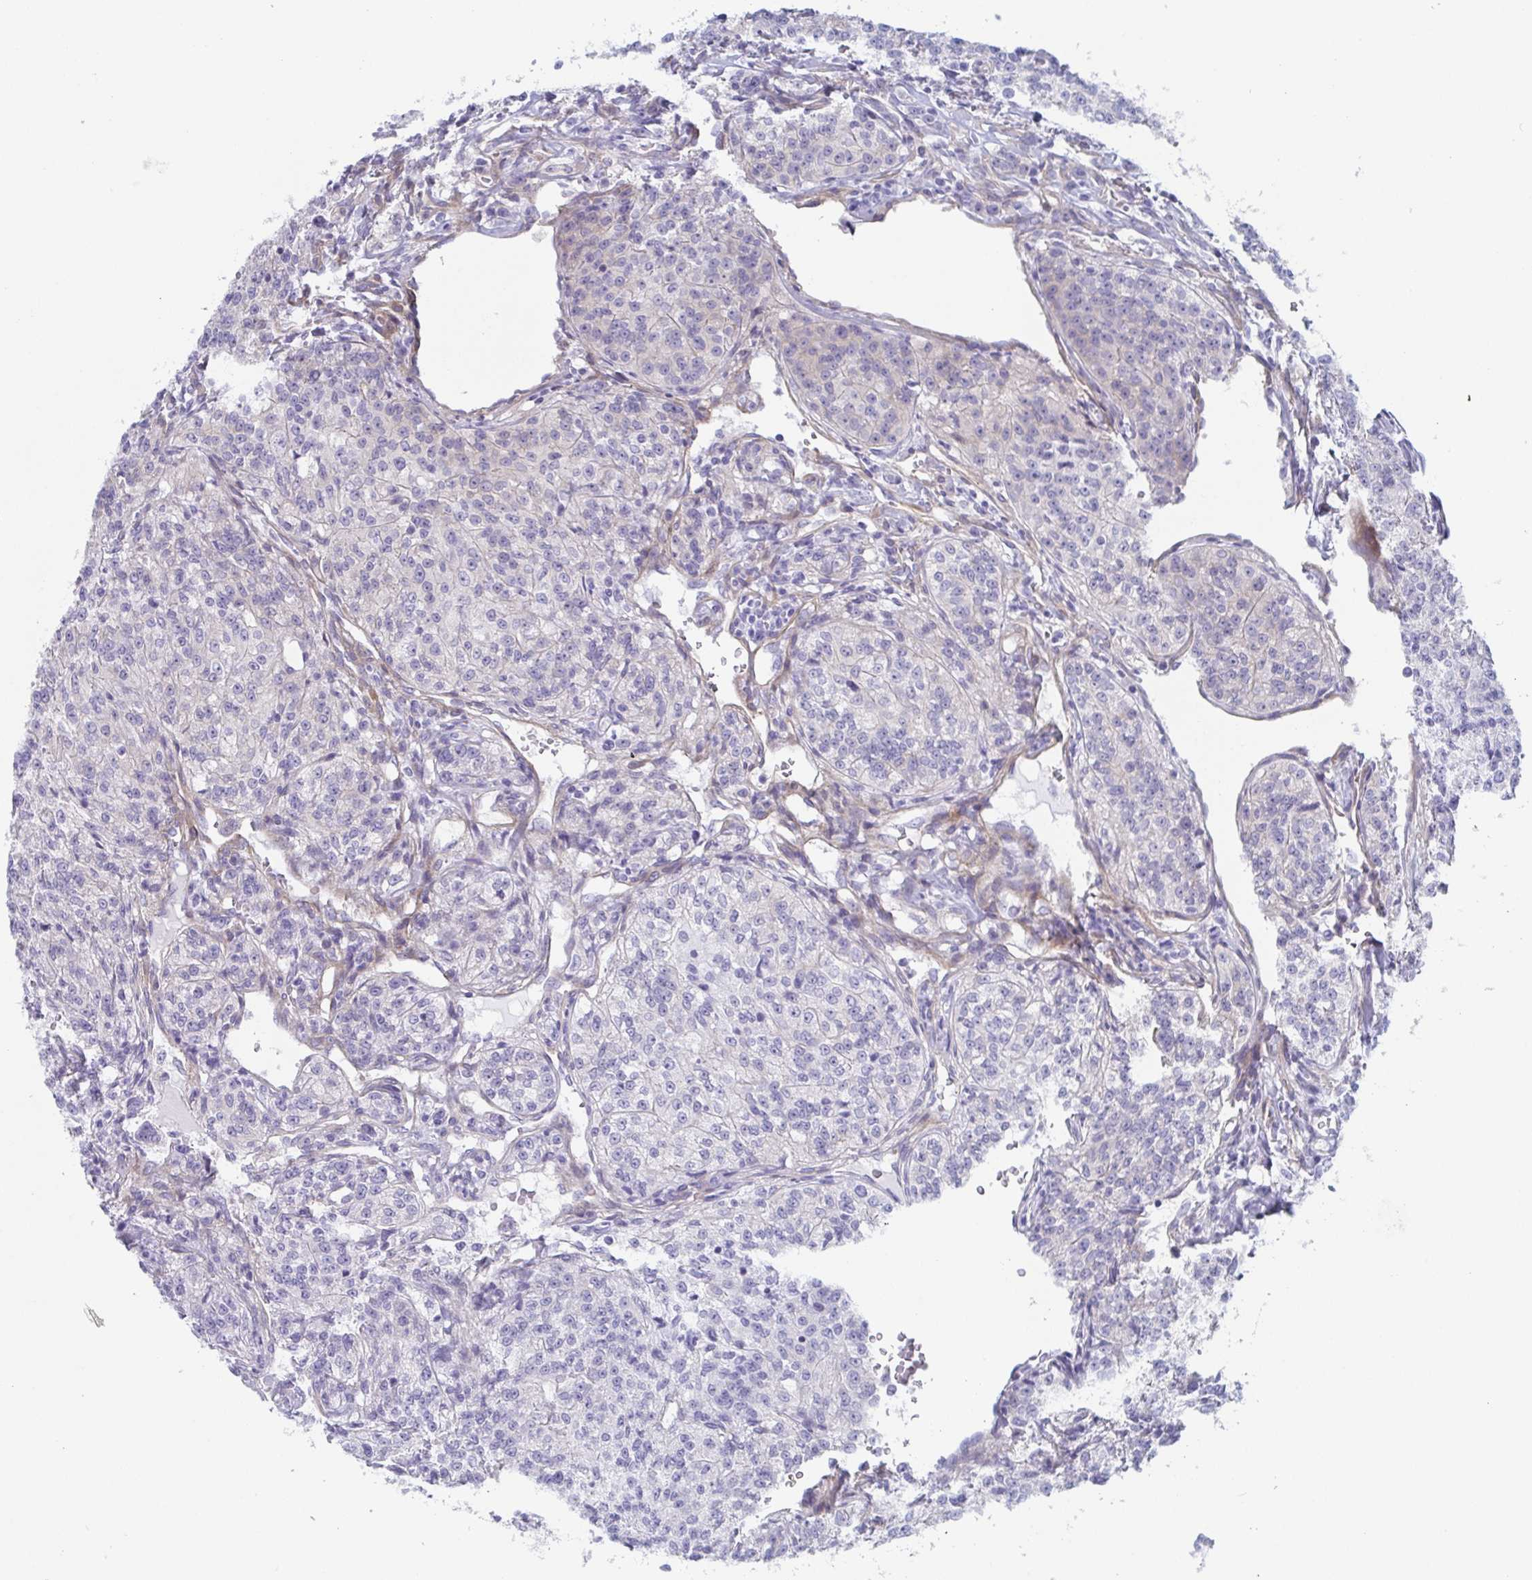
{"staining": {"intensity": "negative", "quantity": "none", "location": "none"}, "tissue": "renal cancer", "cell_type": "Tumor cells", "image_type": "cancer", "snomed": [{"axis": "morphology", "description": "Adenocarcinoma, NOS"}, {"axis": "topography", "description": "Kidney"}], "caption": "Tumor cells show no significant expression in adenocarcinoma (renal). The staining was performed using DAB (3,3'-diaminobenzidine) to visualize the protein expression in brown, while the nuclei were stained in blue with hematoxylin (Magnification: 20x).", "gene": "DYNC1I1", "patient": {"sex": "female", "age": 63}}